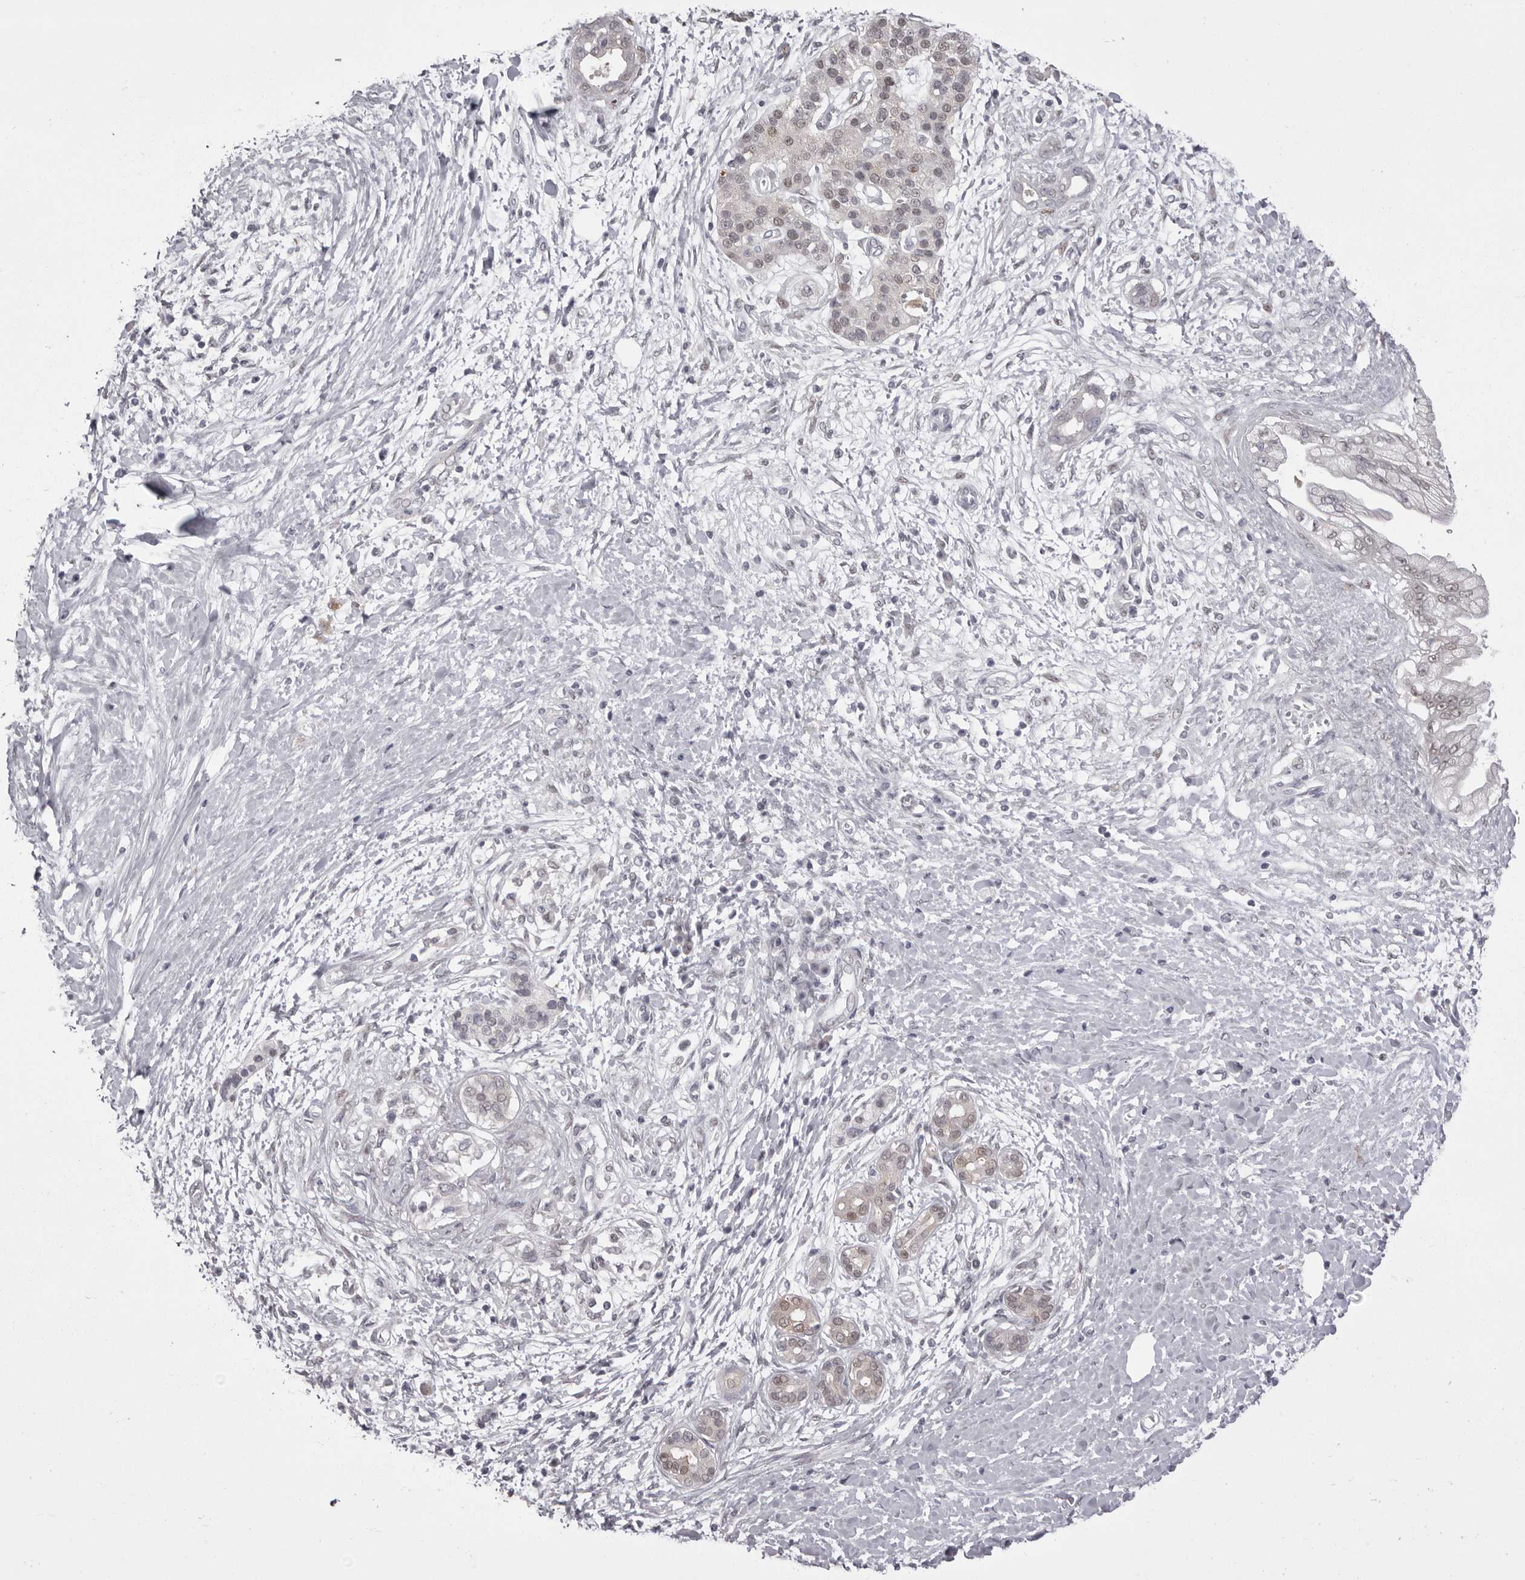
{"staining": {"intensity": "weak", "quantity": "<25%", "location": "nuclear"}, "tissue": "pancreatic cancer", "cell_type": "Tumor cells", "image_type": "cancer", "snomed": [{"axis": "morphology", "description": "Adenocarcinoma, NOS"}, {"axis": "topography", "description": "Pancreas"}], "caption": "An immunohistochemistry photomicrograph of pancreatic cancer is shown. There is no staining in tumor cells of pancreatic cancer. (Immunohistochemistry, brightfield microscopy, high magnification).", "gene": "MDH1", "patient": {"sex": "male", "age": 58}}